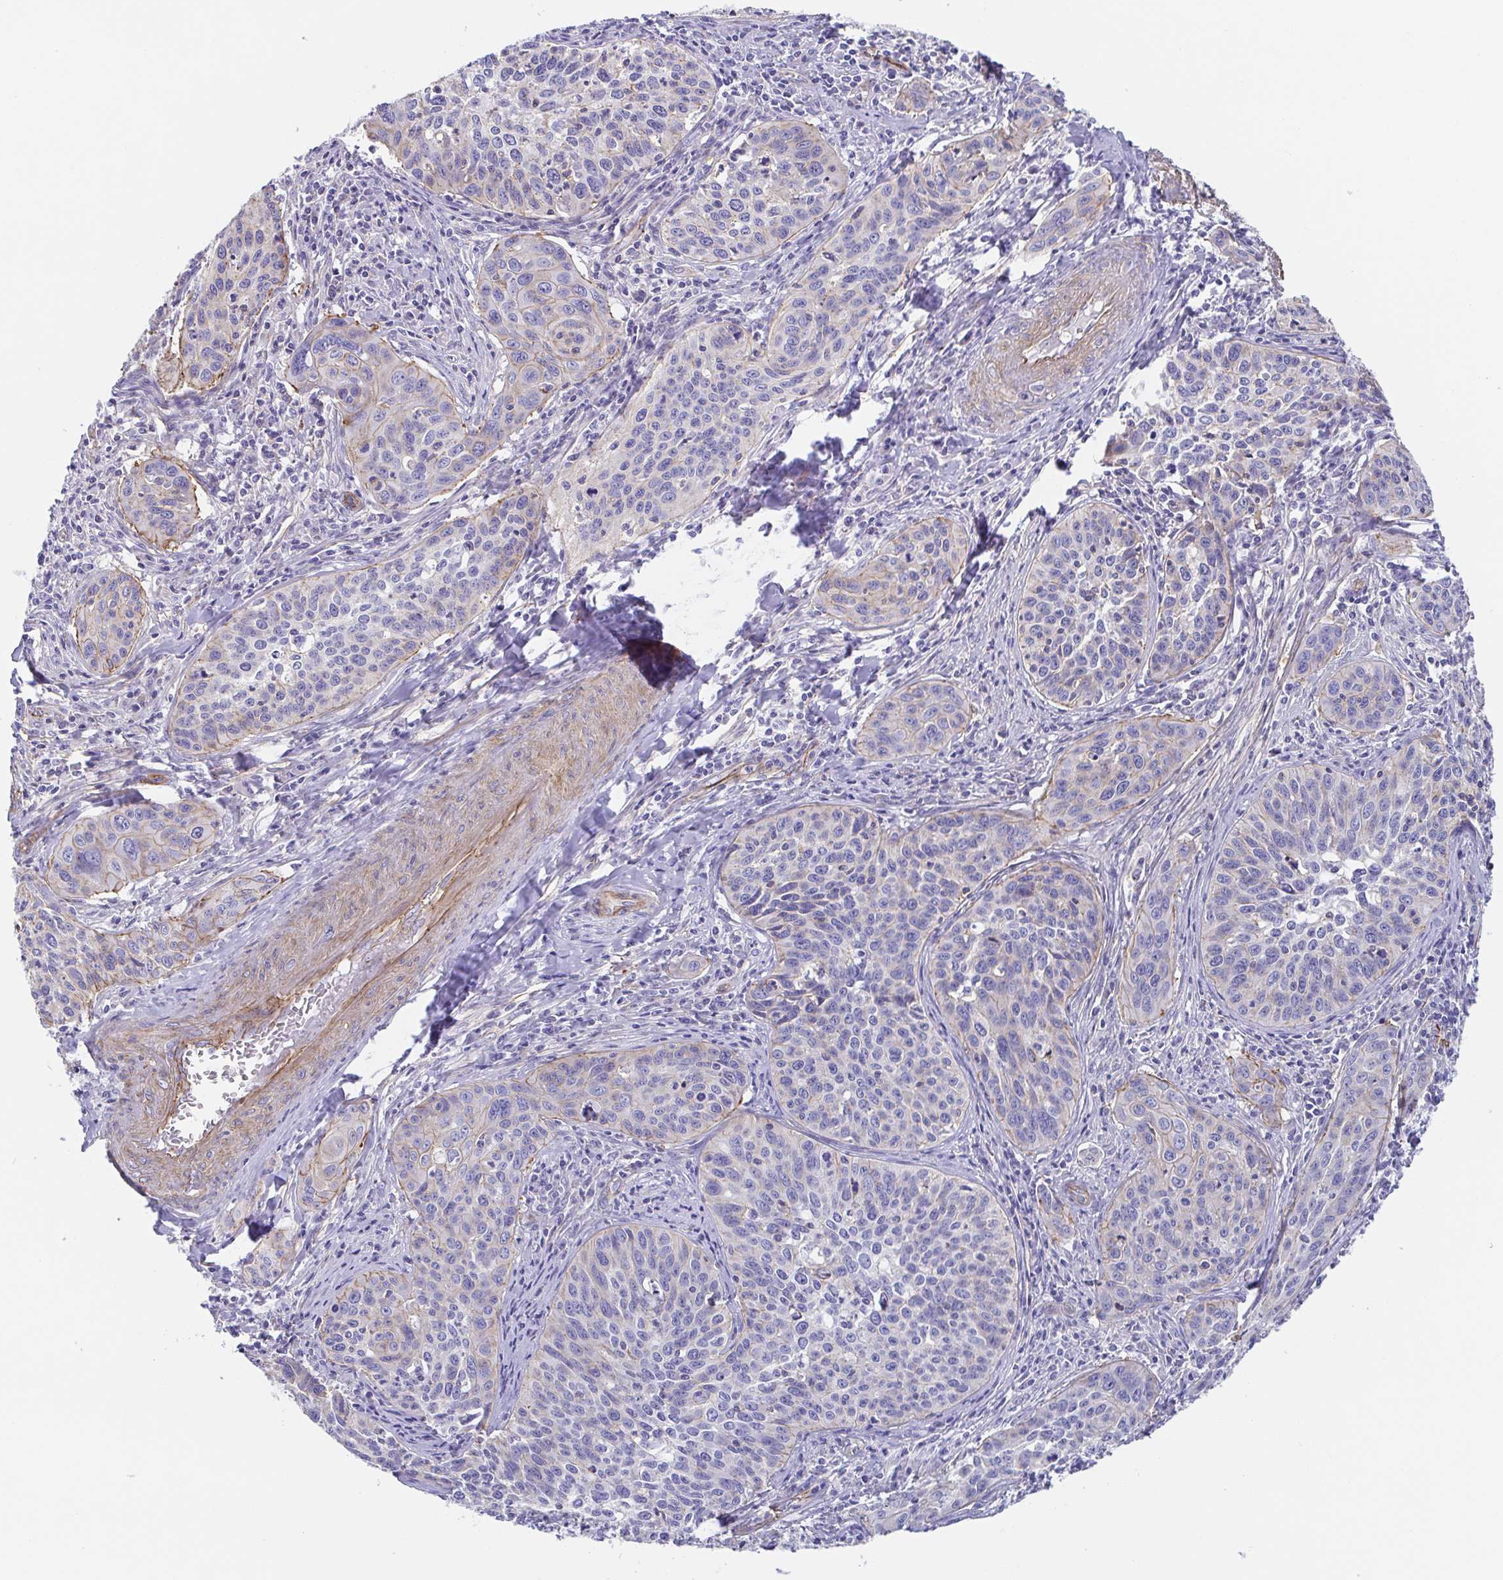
{"staining": {"intensity": "weak", "quantity": "<25%", "location": "cytoplasmic/membranous"}, "tissue": "cervical cancer", "cell_type": "Tumor cells", "image_type": "cancer", "snomed": [{"axis": "morphology", "description": "Squamous cell carcinoma, NOS"}, {"axis": "topography", "description": "Cervix"}], "caption": "Immunohistochemistry (IHC) of human cervical cancer reveals no staining in tumor cells.", "gene": "TRAM2", "patient": {"sex": "female", "age": 31}}